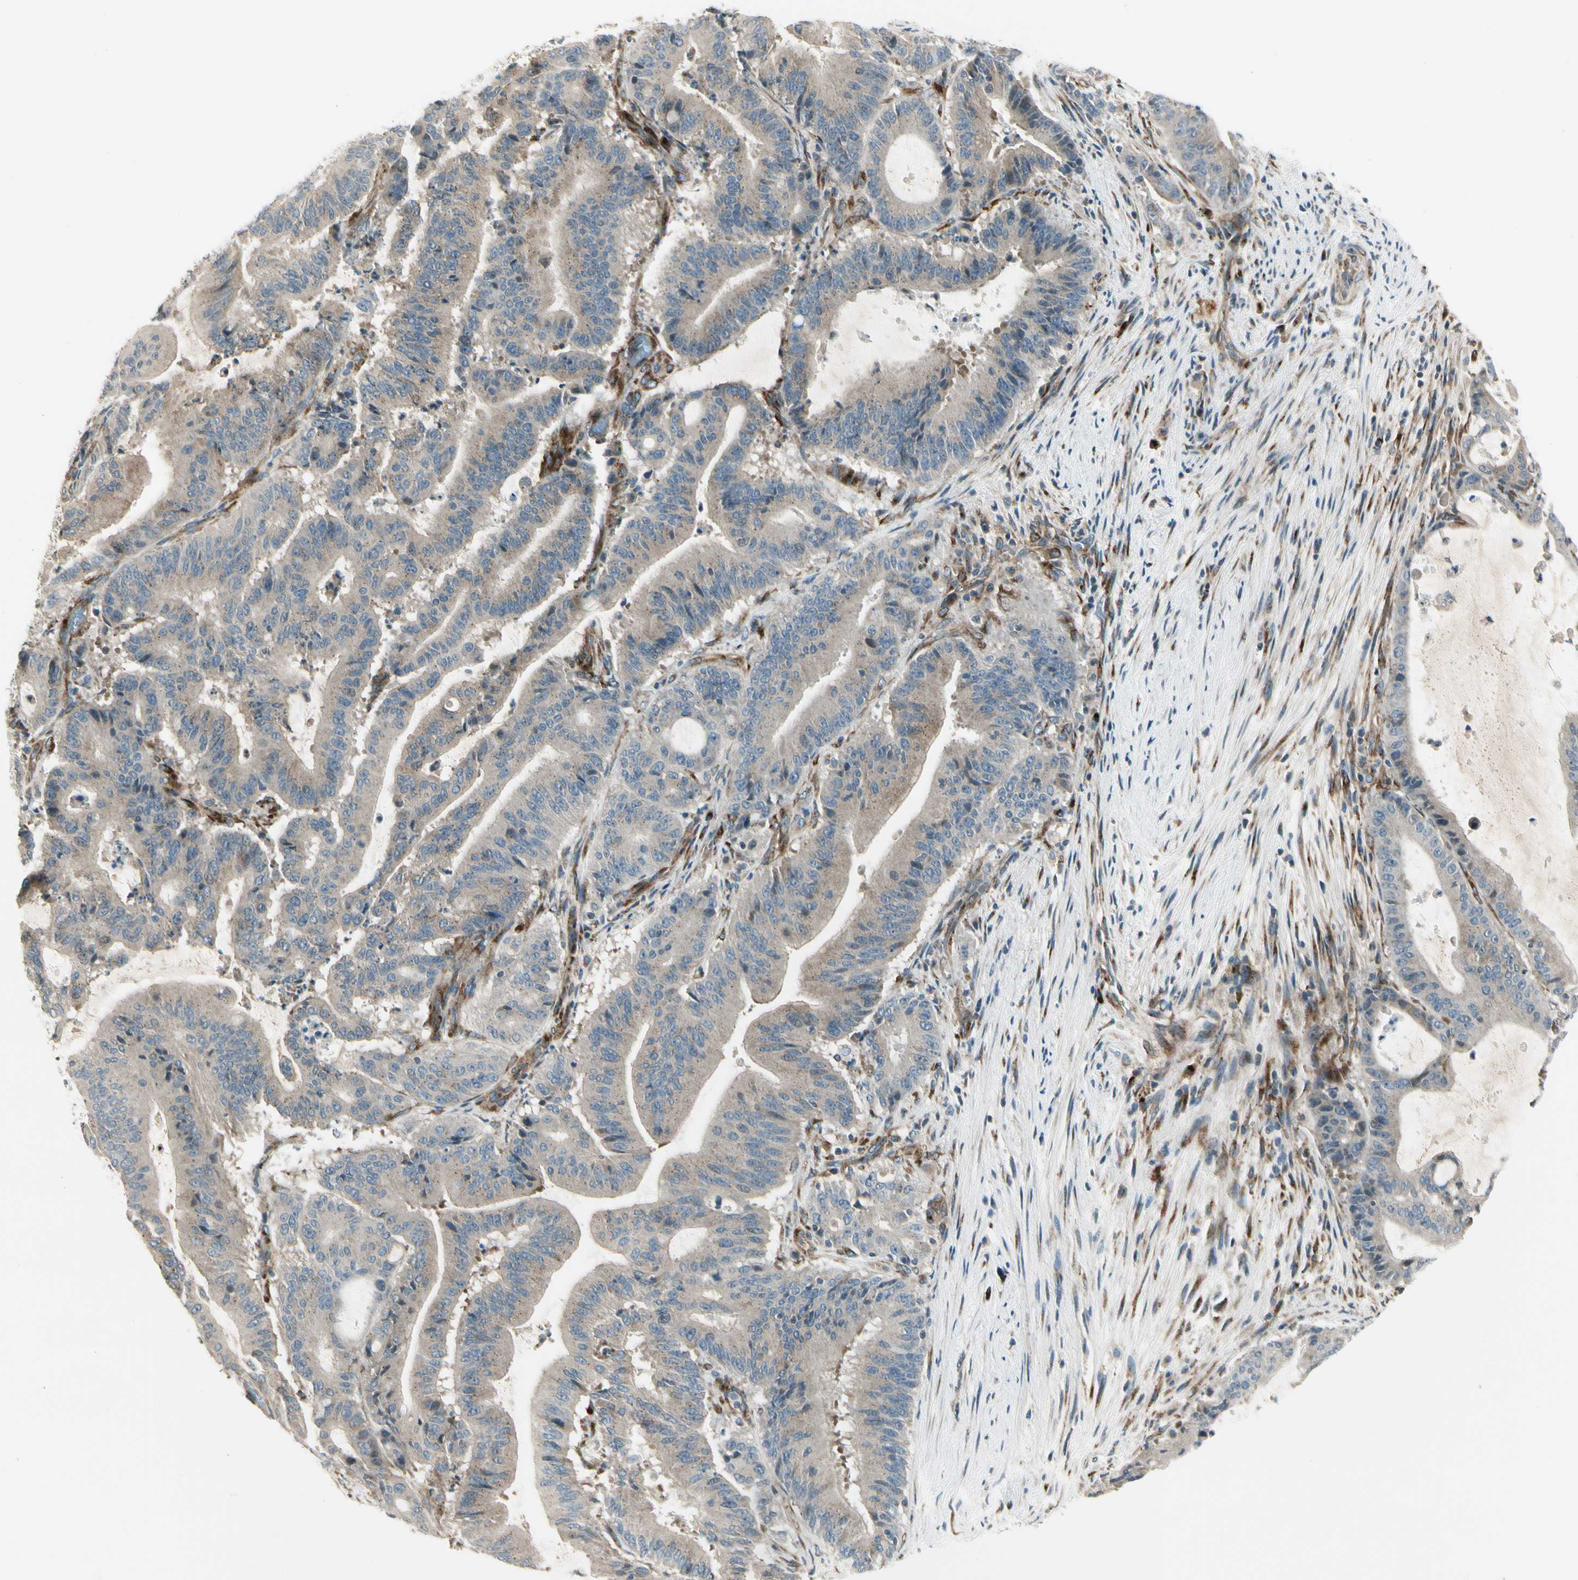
{"staining": {"intensity": "weak", "quantity": ">75%", "location": "cytoplasmic/membranous"}, "tissue": "liver cancer", "cell_type": "Tumor cells", "image_type": "cancer", "snomed": [{"axis": "morphology", "description": "Cholangiocarcinoma"}, {"axis": "topography", "description": "Liver"}], "caption": "IHC of human liver cholangiocarcinoma demonstrates low levels of weak cytoplasmic/membranous expression in about >75% of tumor cells.", "gene": "MANSC1", "patient": {"sex": "female", "age": 73}}